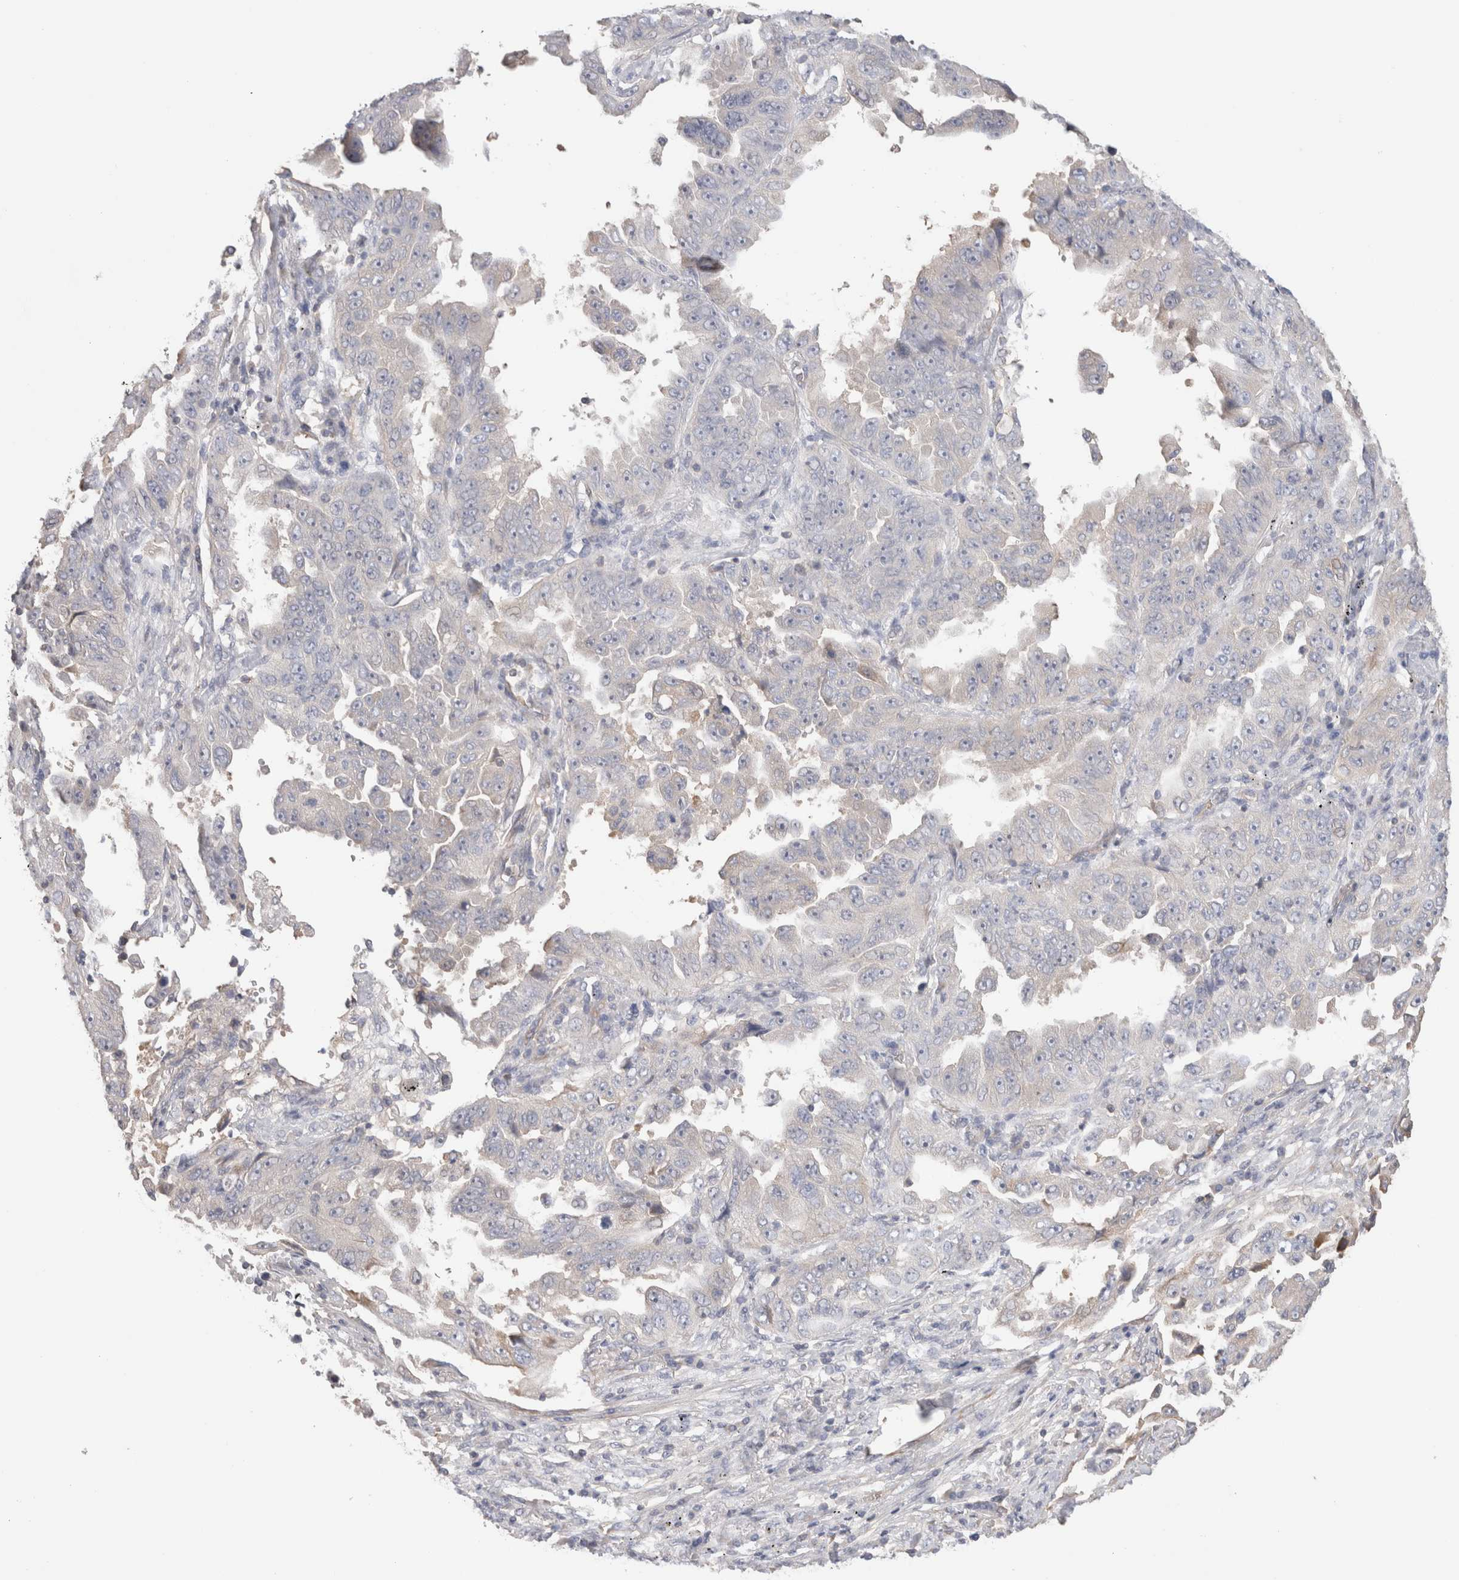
{"staining": {"intensity": "negative", "quantity": "none", "location": "none"}, "tissue": "lung cancer", "cell_type": "Tumor cells", "image_type": "cancer", "snomed": [{"axis": "morphology", "description": "Adenocarcinoma, NOS"}, {"axis": "topography", "description": "Lung"}], "caption": "An immunohistochemistry (IHC) micrograph of lung adenocarcinoma is shown. There is no staining in tumor cells of lung adenocarcinoma.", "gene": "CAPN2", "patient": {"sex": "female", "age": 51}}